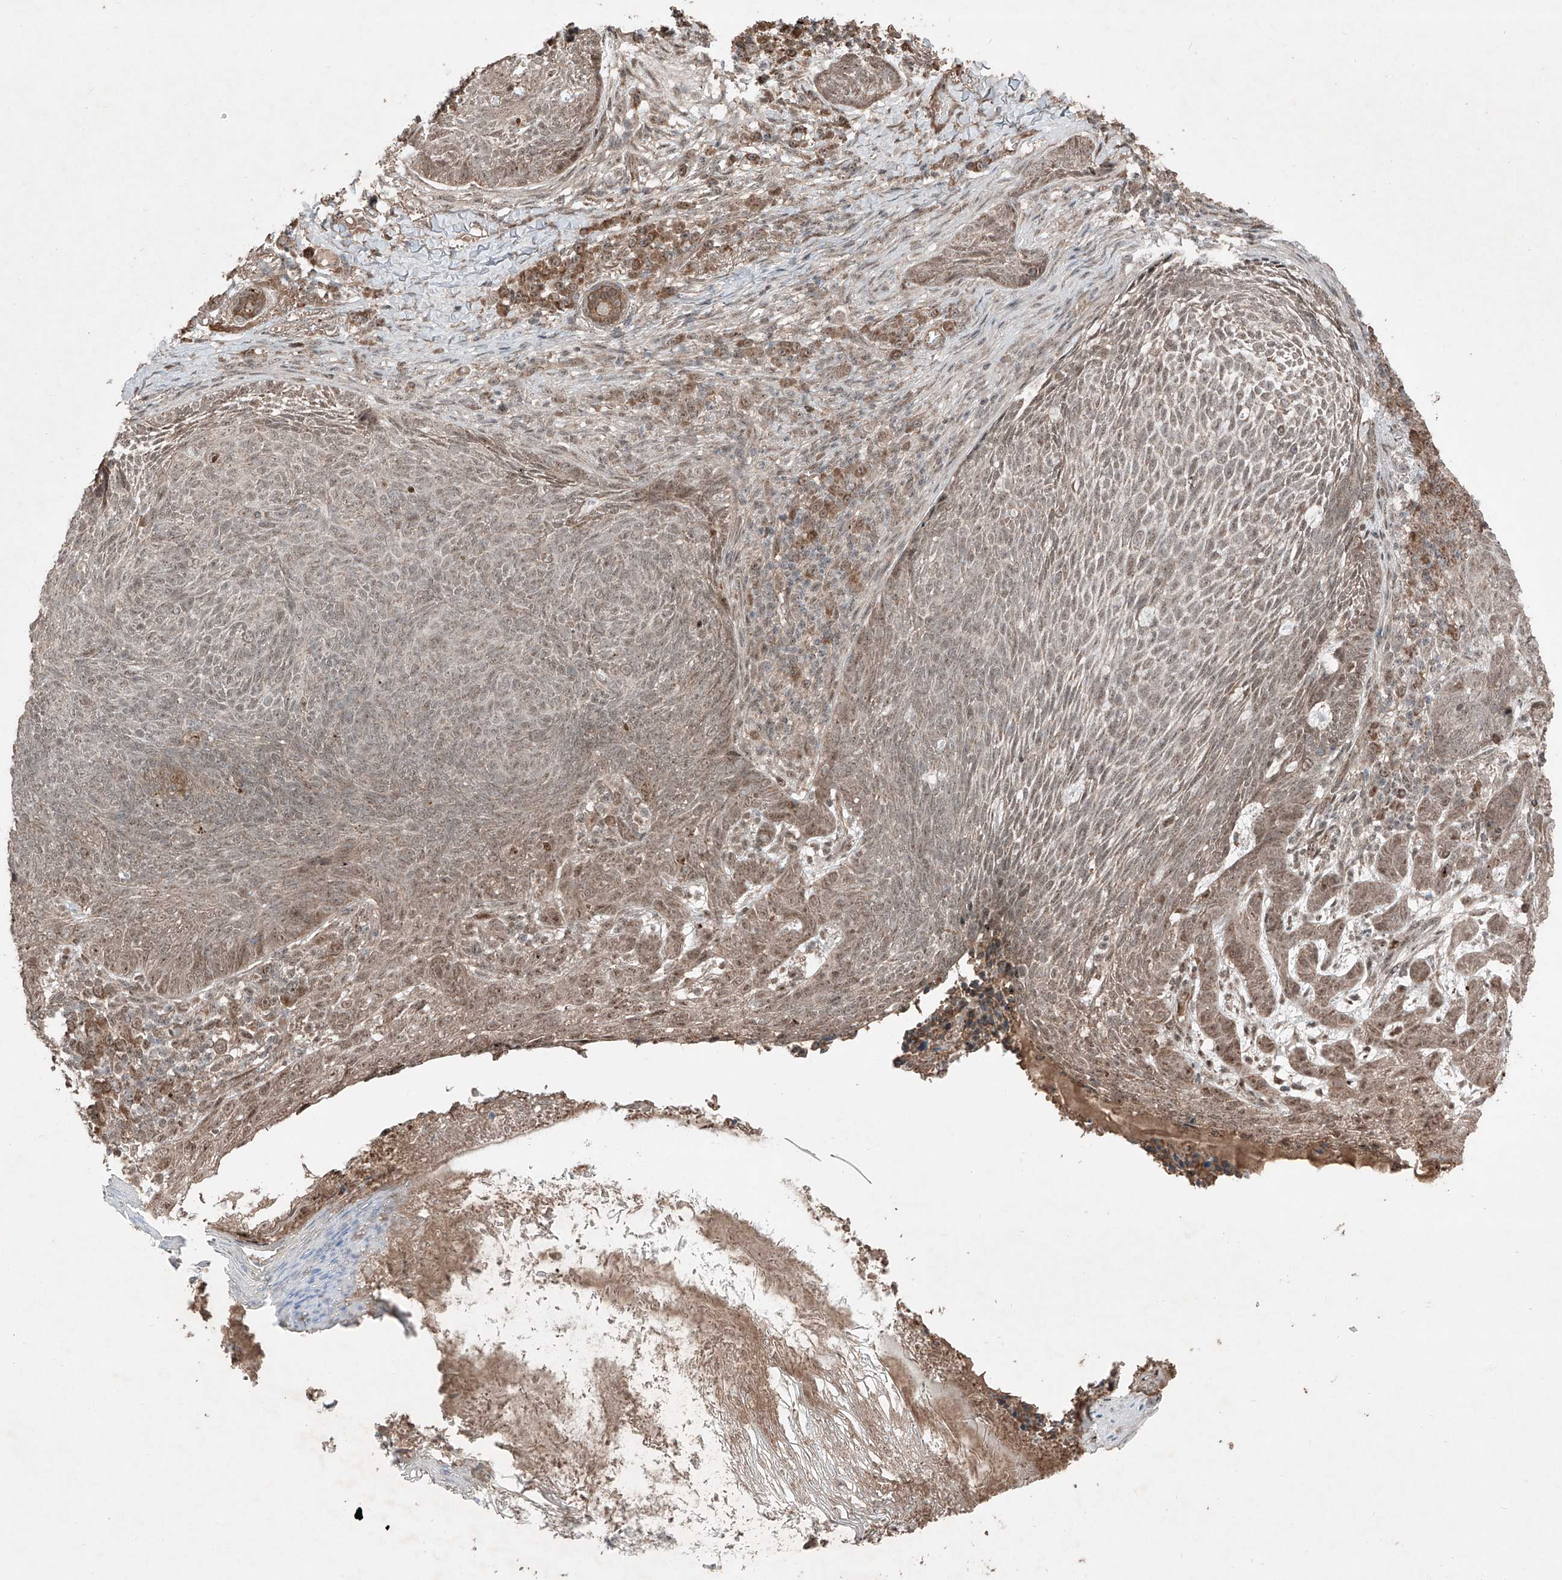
{"staining": {"intensity": "weak", "quantity": "25%-75%", "location": "cytoplasmic/membranous,nuclear"}, "tissue": "skin cancer", "cell_type": "Tumor cells", "image_type": "cancer", "snomed": [{"axis": "morphology", "description": "Basal cell carcinoma"}, {"axis": "topography", "description": "Skin"}], "caption": "IHC photomicrograph of human basal cell carcinoma (skin) stained for a protein (brown), which reveals low levels of weak cytoplasmic/membranous and nuclear staining in about 25%-75% of tumor cells.", "gene": "ZNF620", "patient": {"sex": "male", "age": 85}}